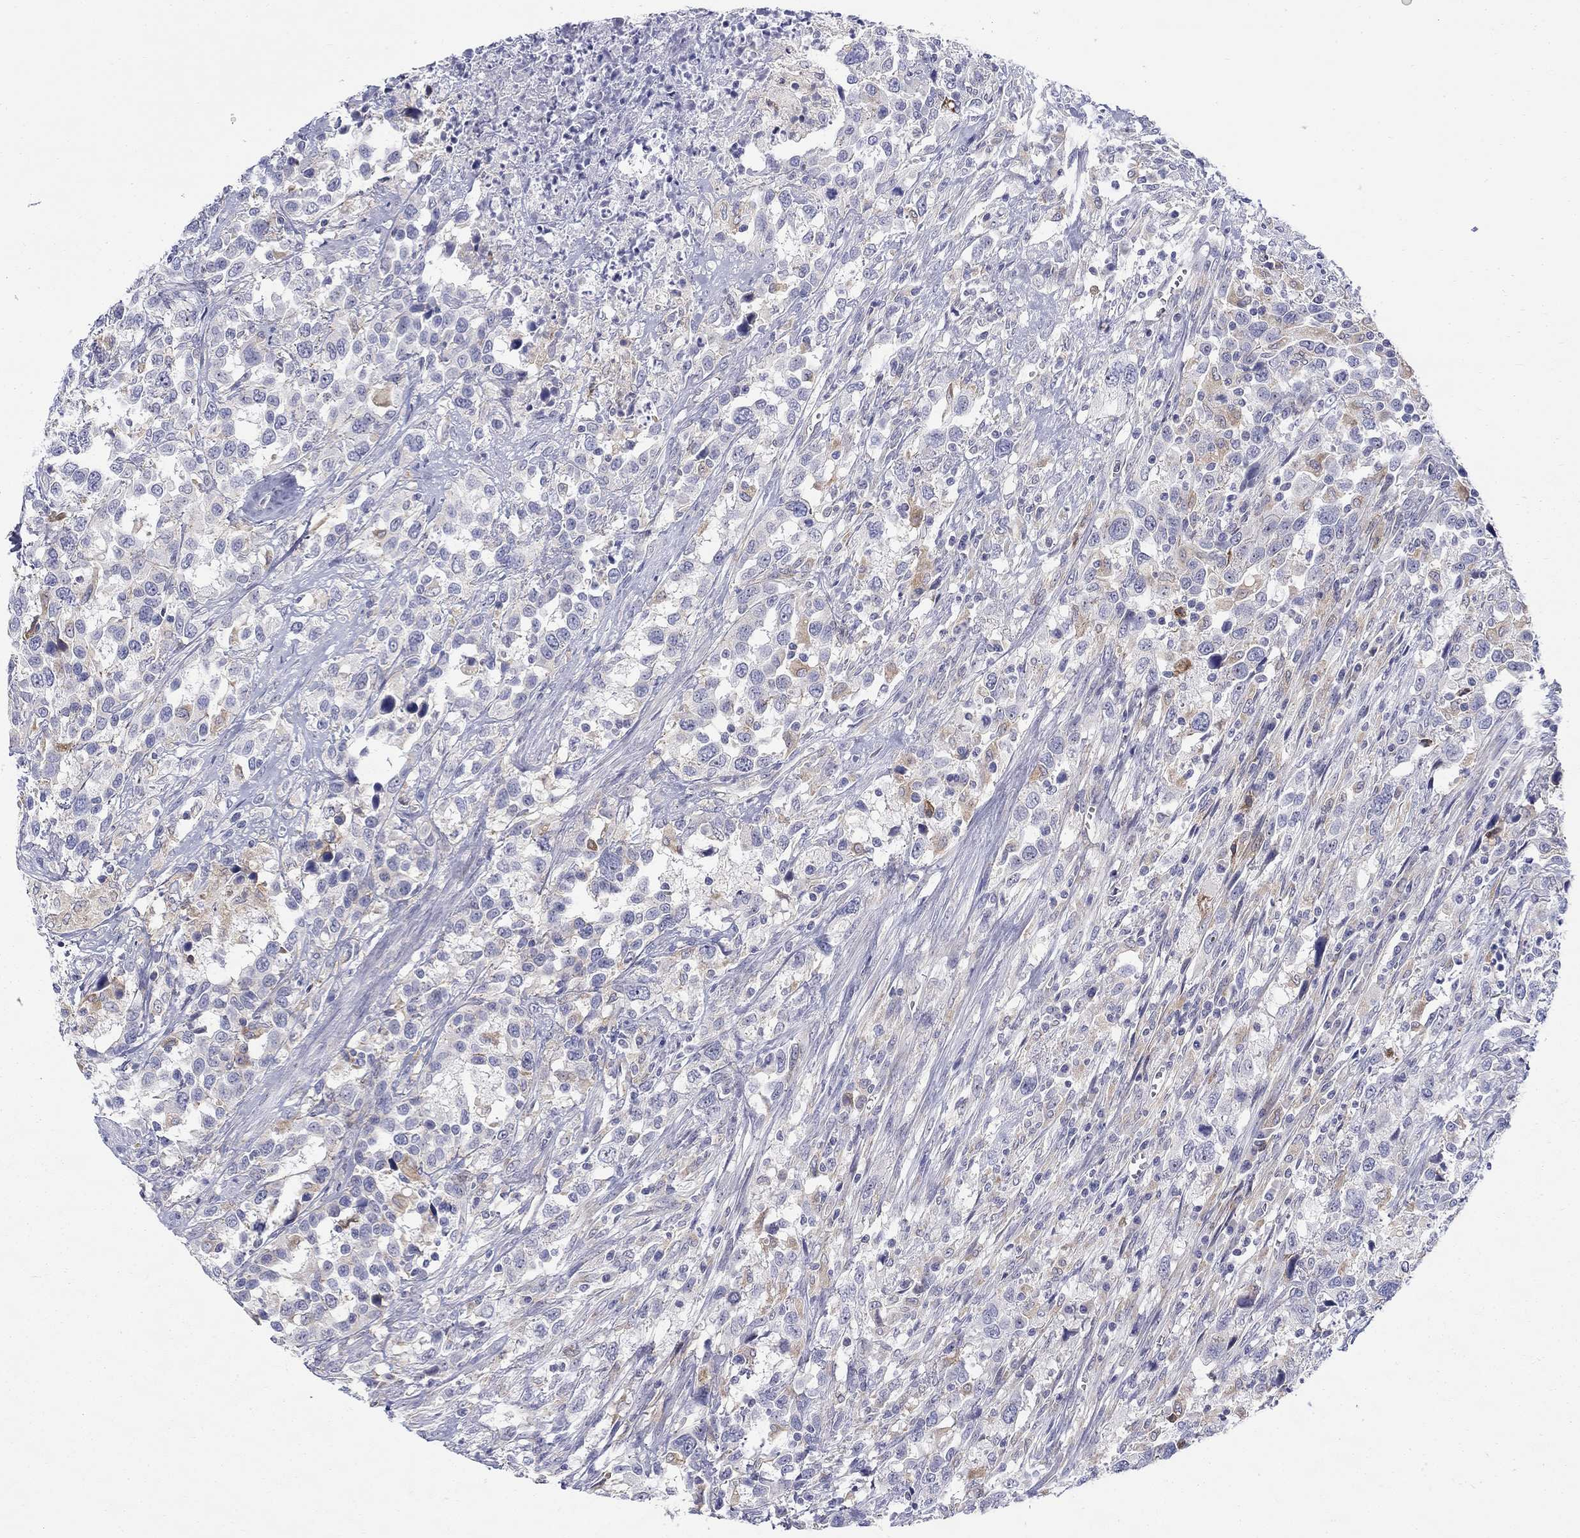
{"staining": {"intensity": "moderate", "quantity": "25%-75%", "location": "cytoplasmic/membranous"}, "tissue": "urothelial cancer", "cell_type": "Tumor cells", "image_type": "cancer", "snomed": [{"axis": "morphology", "description": "Urothelial carcinoma, NOS"}, {"axis": "morphology", "description": "Urothelial carcinoma, High grade"}, {"axis": "topography", "description": "Urinary bladder"}], "caption": "A high-resolution micrograph shows IHC staining of urothelial cancer, which demonstrates moderate cytoplasmic/membranous positivity in about 25%-75% of tumor cells. (Brightfield microscopy of DAB IHC at high magnification).", "gene": "QRFPR", "patient": {"sex": "female", "age": 64}}